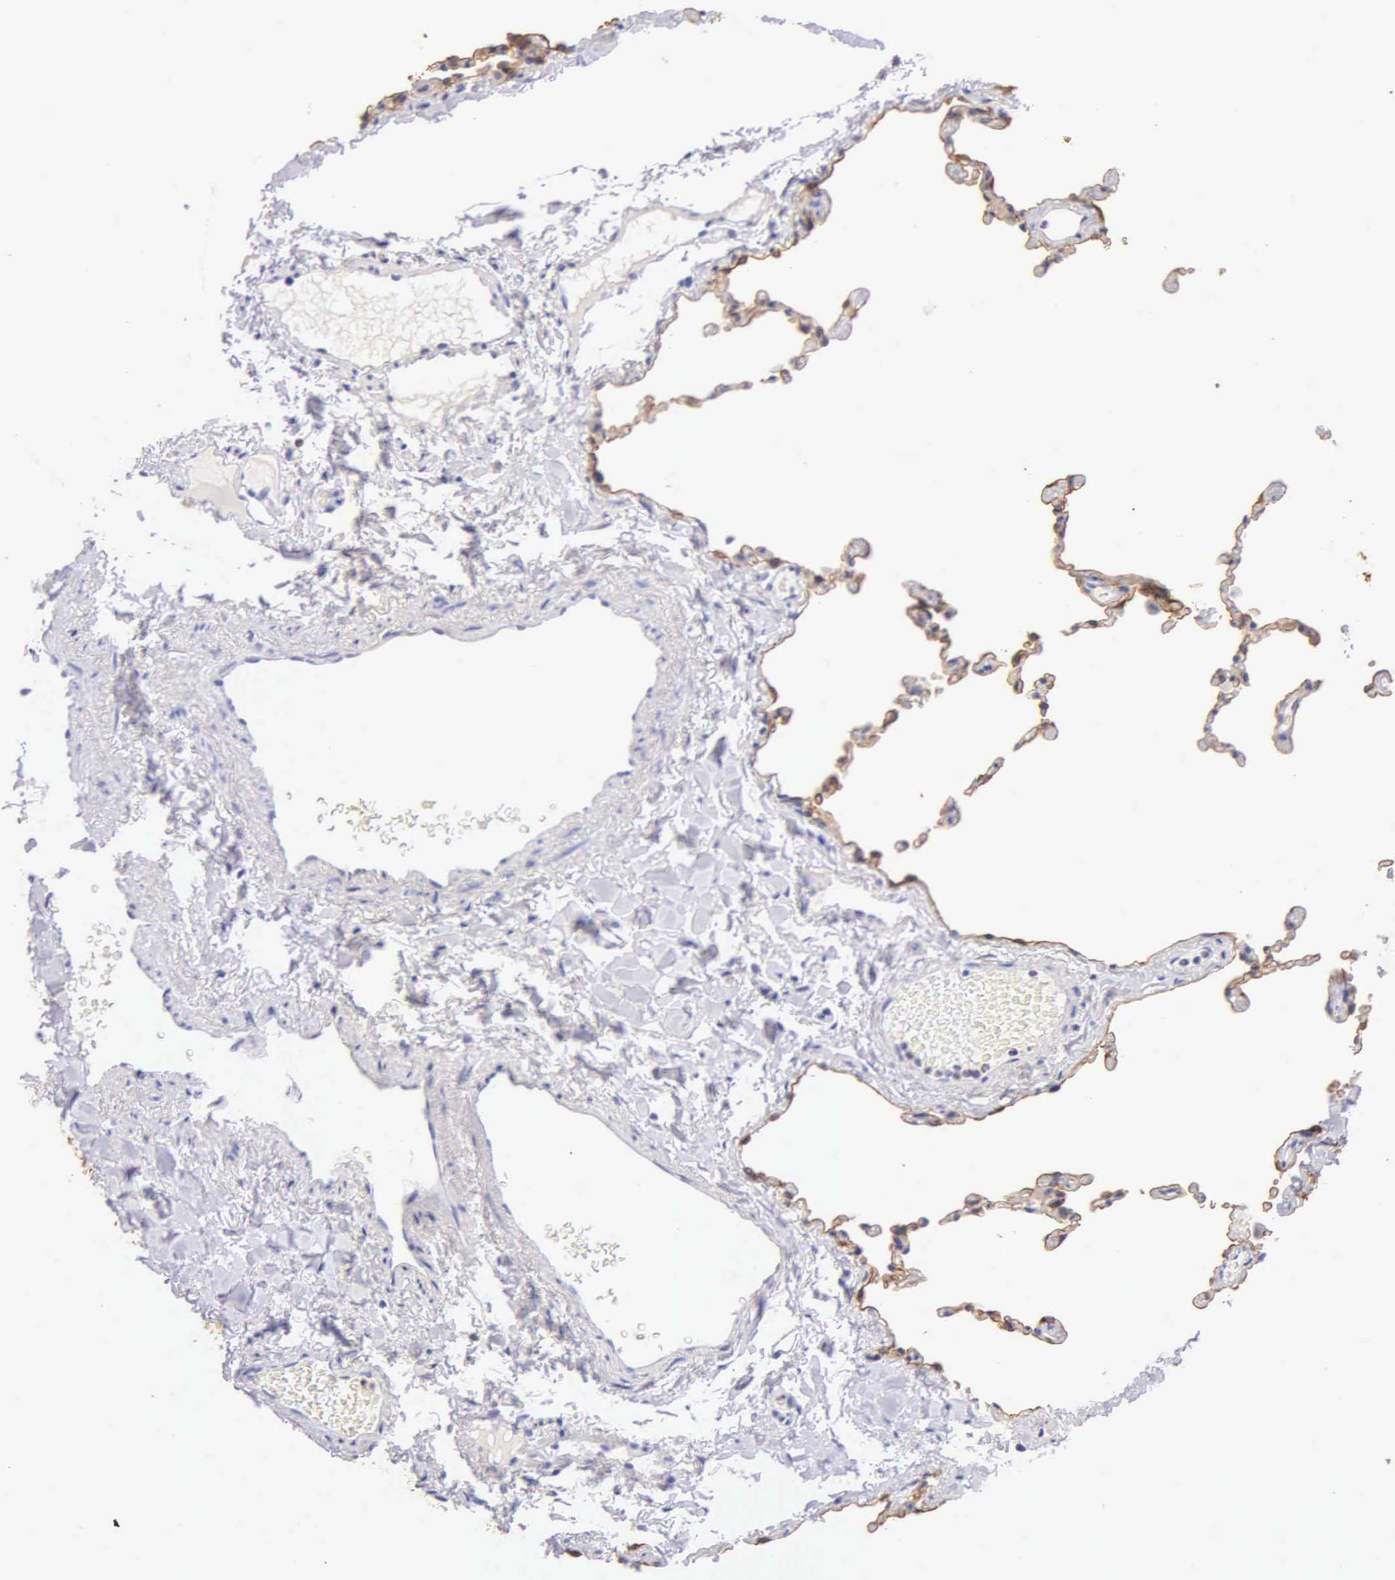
{"staining": {"intensity": "moderate", "quantity": "25%-75%", "location": "cytoplasmic/membranous"}, "tissue": "lung", "cell_type": "Alveolar cells", "image_type": "normal", "snomed": [{"axis": "morphology", "description": "Normal tissue, NOS"}, {"axis": "topography", "description": "Lung"}], "caption": "Immunohistochemical staining of benign lung reveals moderate cytoplasmic/membranous protein staining in approximately 25%-75% of alveolar cells. (IHC, brightfield microscopy, high magnification).", "gene": "KRT14", "patient": {"sex": "female", "age": 61}}